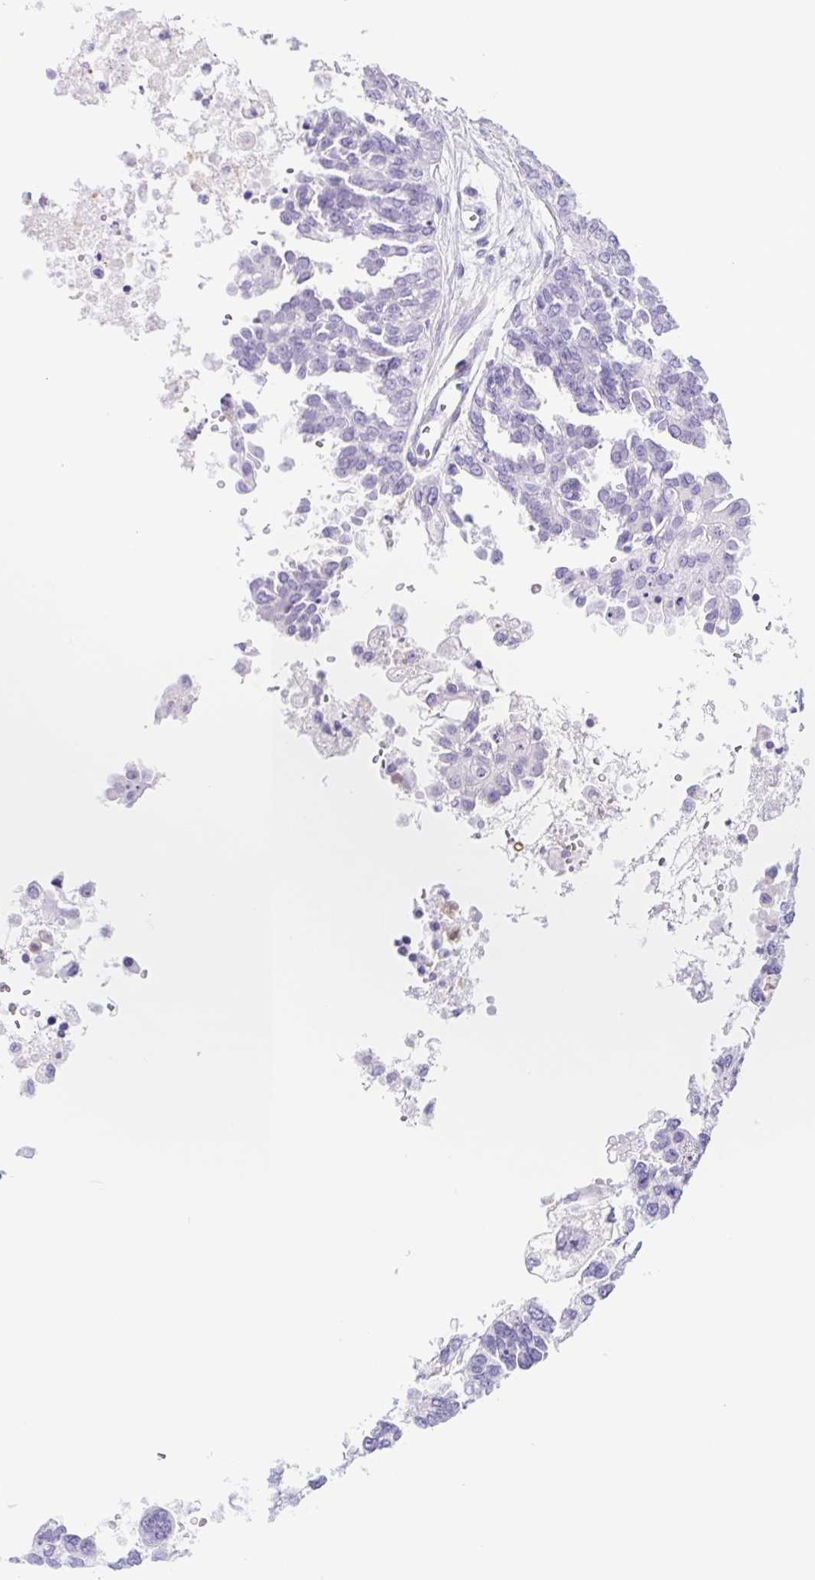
{"staining": {"intensity": "negative", "quantity": "none", "location": "none"}, "tissue": "ovarian cancer", "cell_type": "Tumor cells", "image_type": "cancer", "snomed": [{"axis": "morphology", "description": "Cystadenocarcinoma, serous, NOS"}, {"axis": "topography", "description": "Ovary"}], "caption": "Immunohistochemistry of ovarian cancer (serous cystadenocarcinoma) demonstrates no expression in tumor cells. (Immunohistochemistry (ihc), brightfield microscopy, high magnification).", "gene": "CYP21A2", "patient": {"sex": "female", "age": 53}}